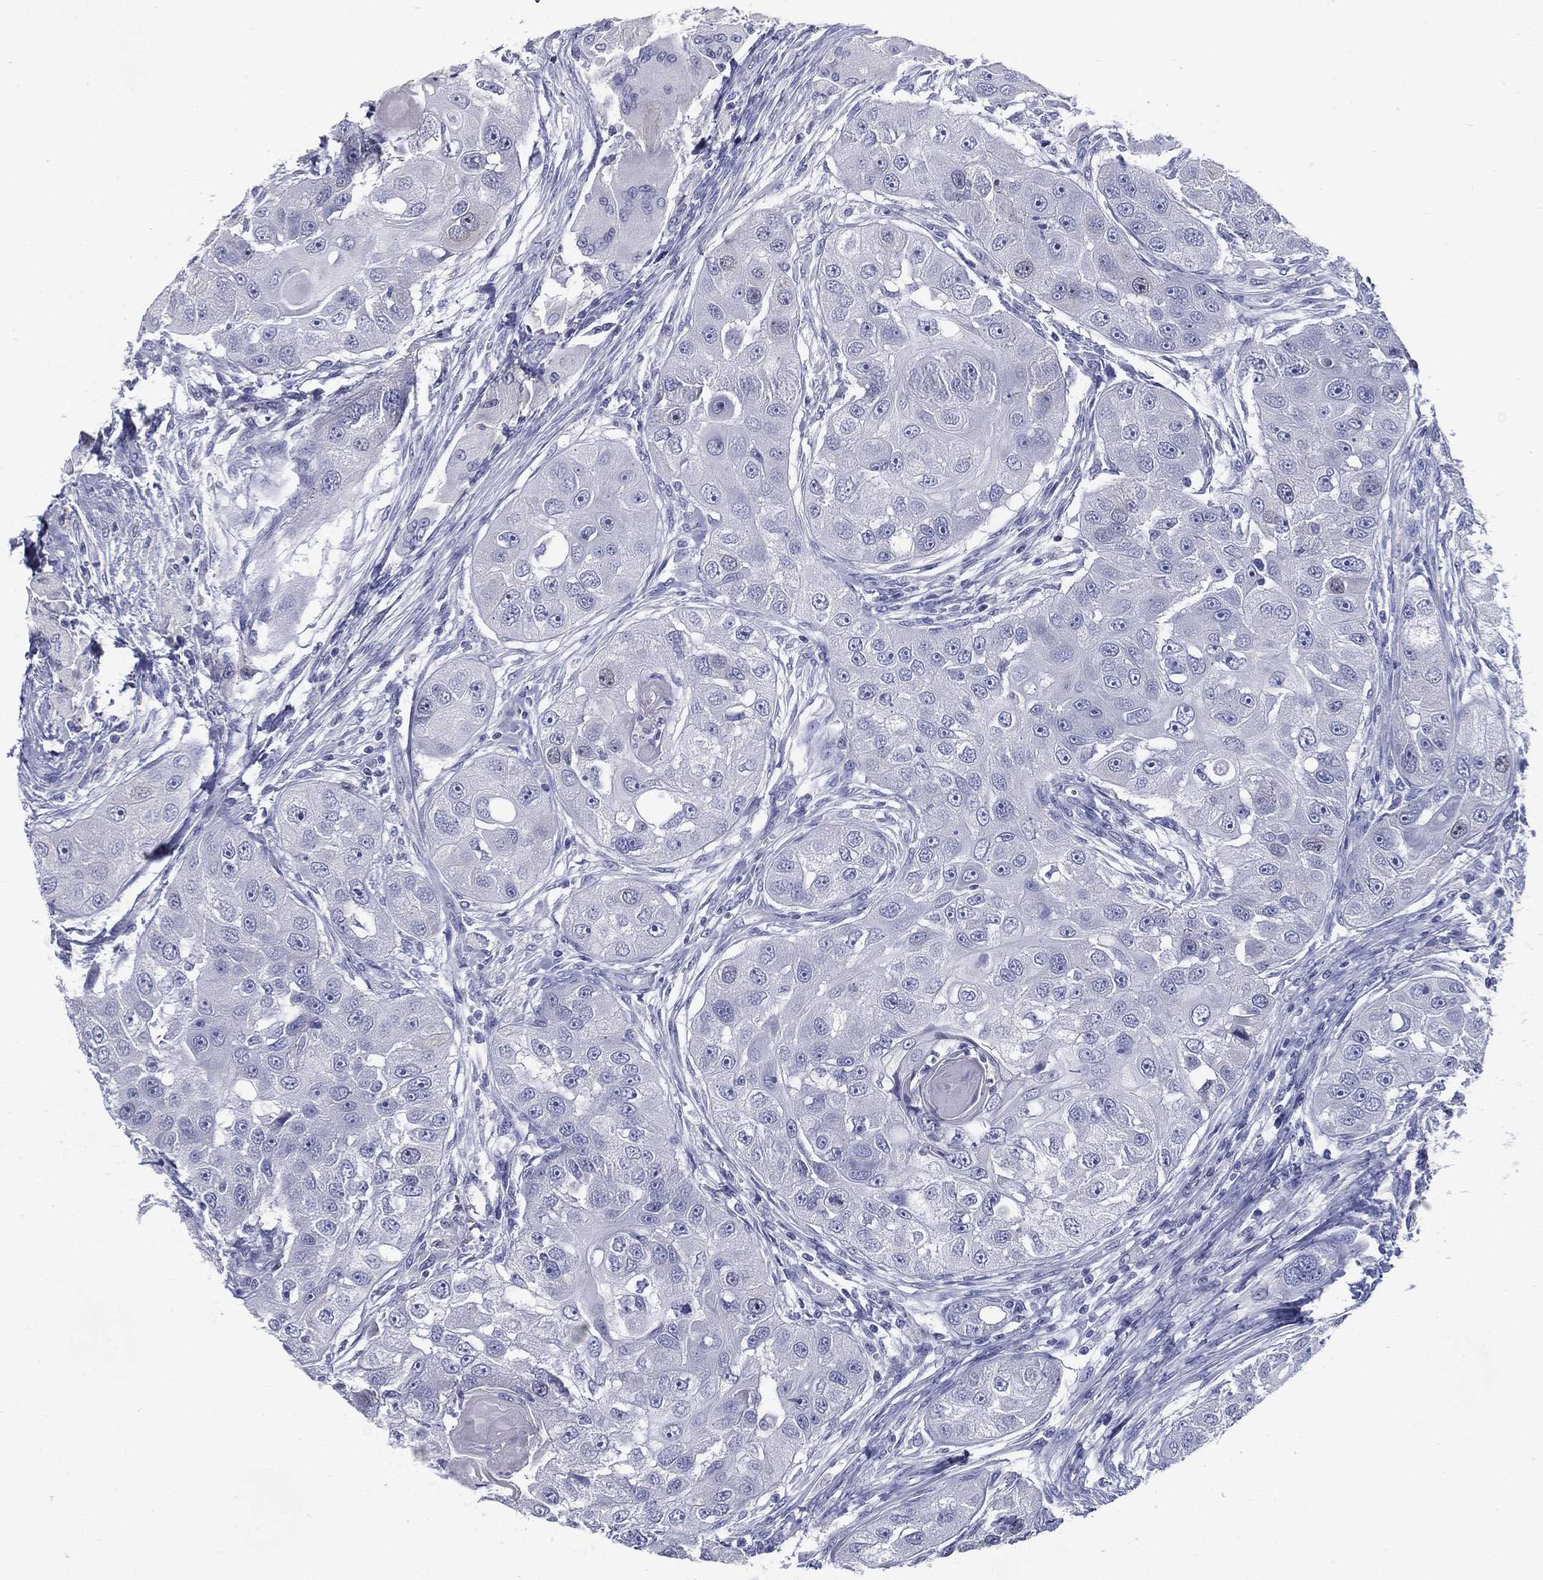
{"staining": {"intensity": "negative", "quantity": "none", "location": "none"}, "tissue": "head and neck cancer", "cell_type": "Tumor cells", "image_type": "cancer", "snomed": [{"axis": "morphology", "description": "Squamous cell carcinoma, NOS"}, {"axis": "topography", "description": "Head-Neck"}], "caption": "Immunohistochemistry of squamous cell carcinoma (head and neck) exhibits no expression in tumor cells.", "gene": "KIF2C", "patient": {"sex": "male", "age": 51}}